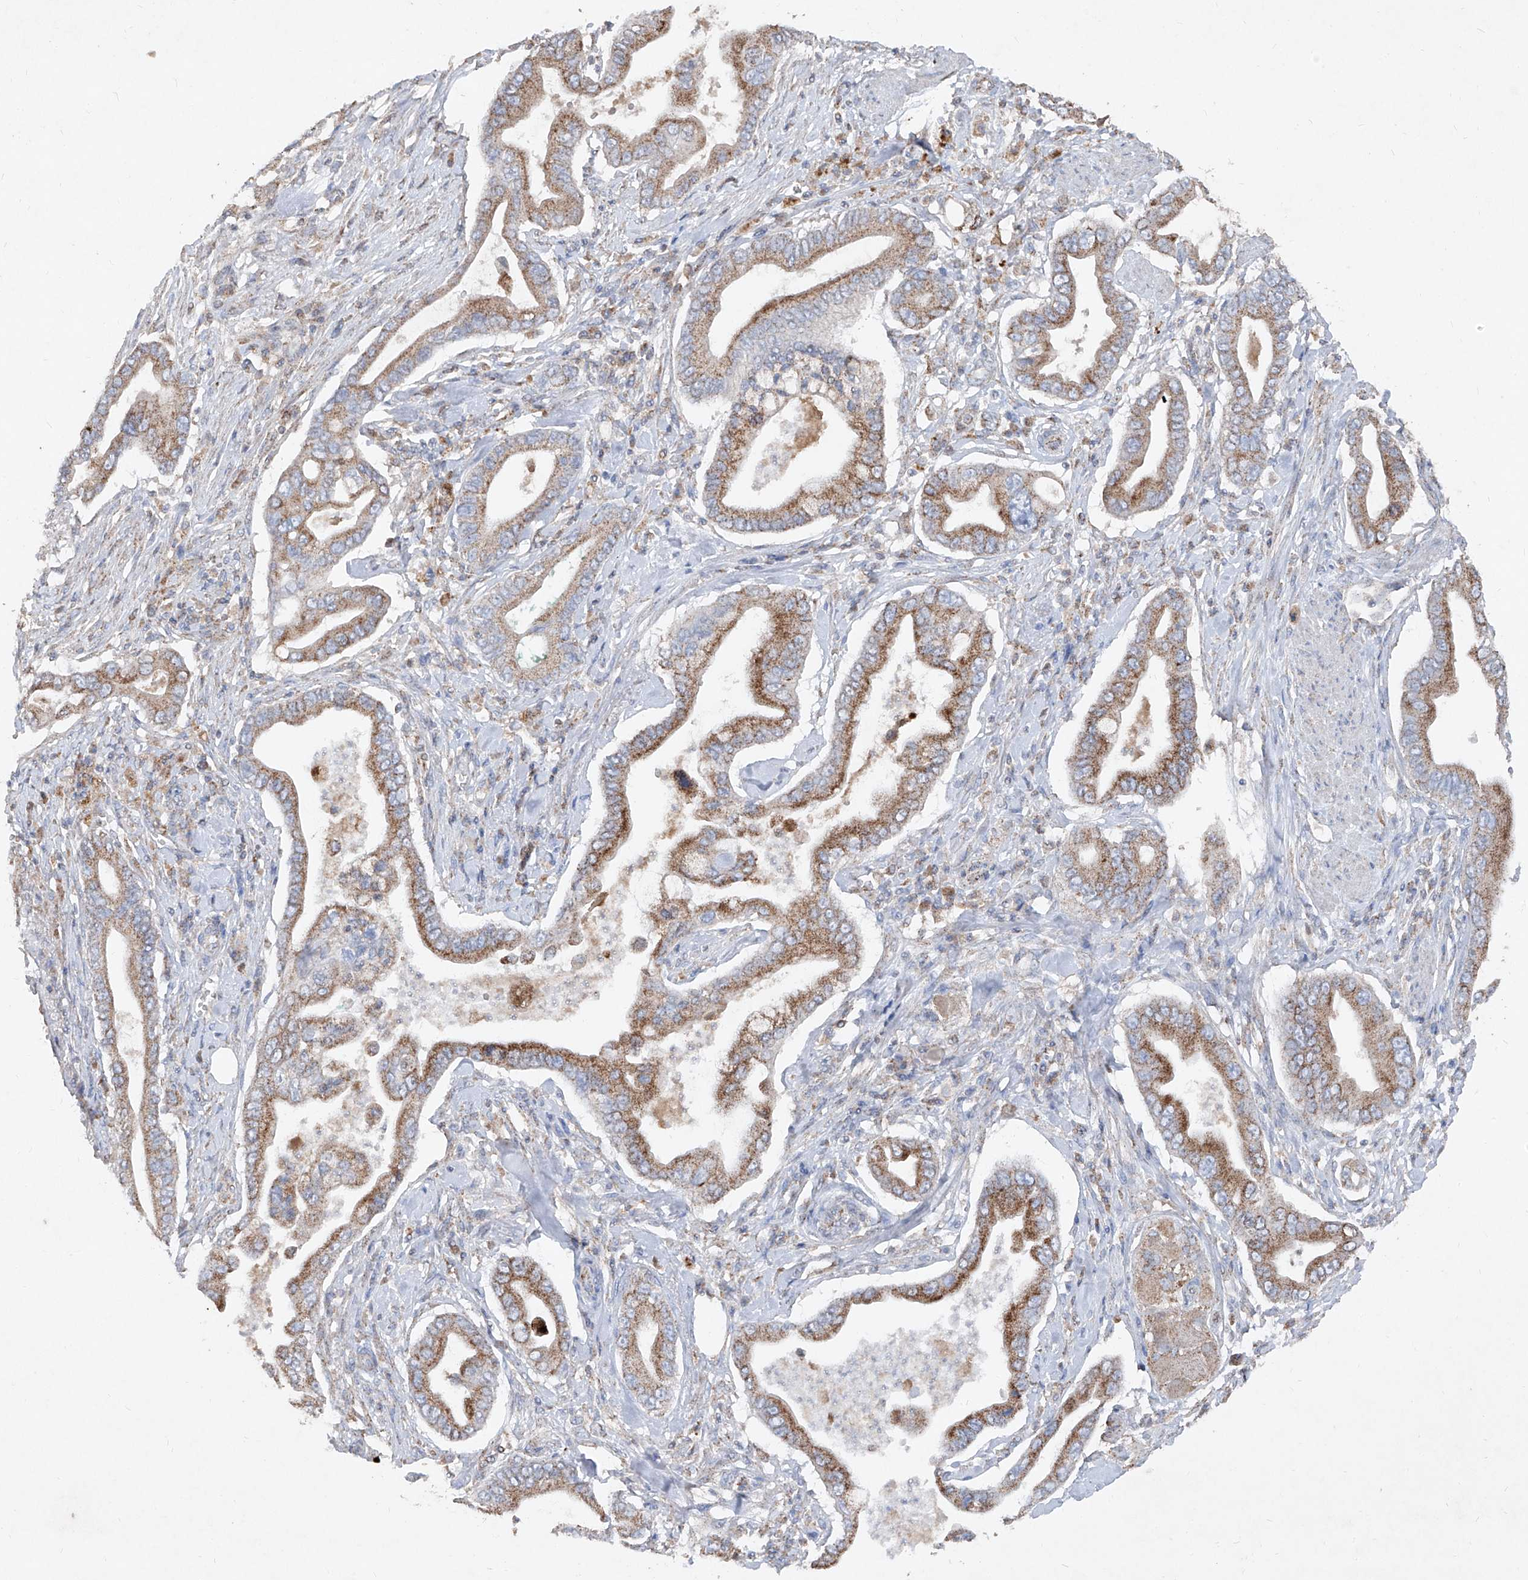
{"staining": {"intensity": "moderate", "quantity": ">75%", "location": "cytoplasmic/membranous"}, "tissue": "pancreatic cancer", "cell_type": "Tumor cells", "image_type": "cancer", "snomed": [{"axis": "morphology", "description": "Adenocarcinoma, NOS"}, {"axis": "topography", "description": "Pancreas"}], "caption": "Moderate cytoplasmic/membranous protein expression is identified in approximately >75% of tumor cells in pancreatic cancer (adenocarcinoma).", "gene": "ABCD3", "patient": {"sex": "male", "age": 78}}